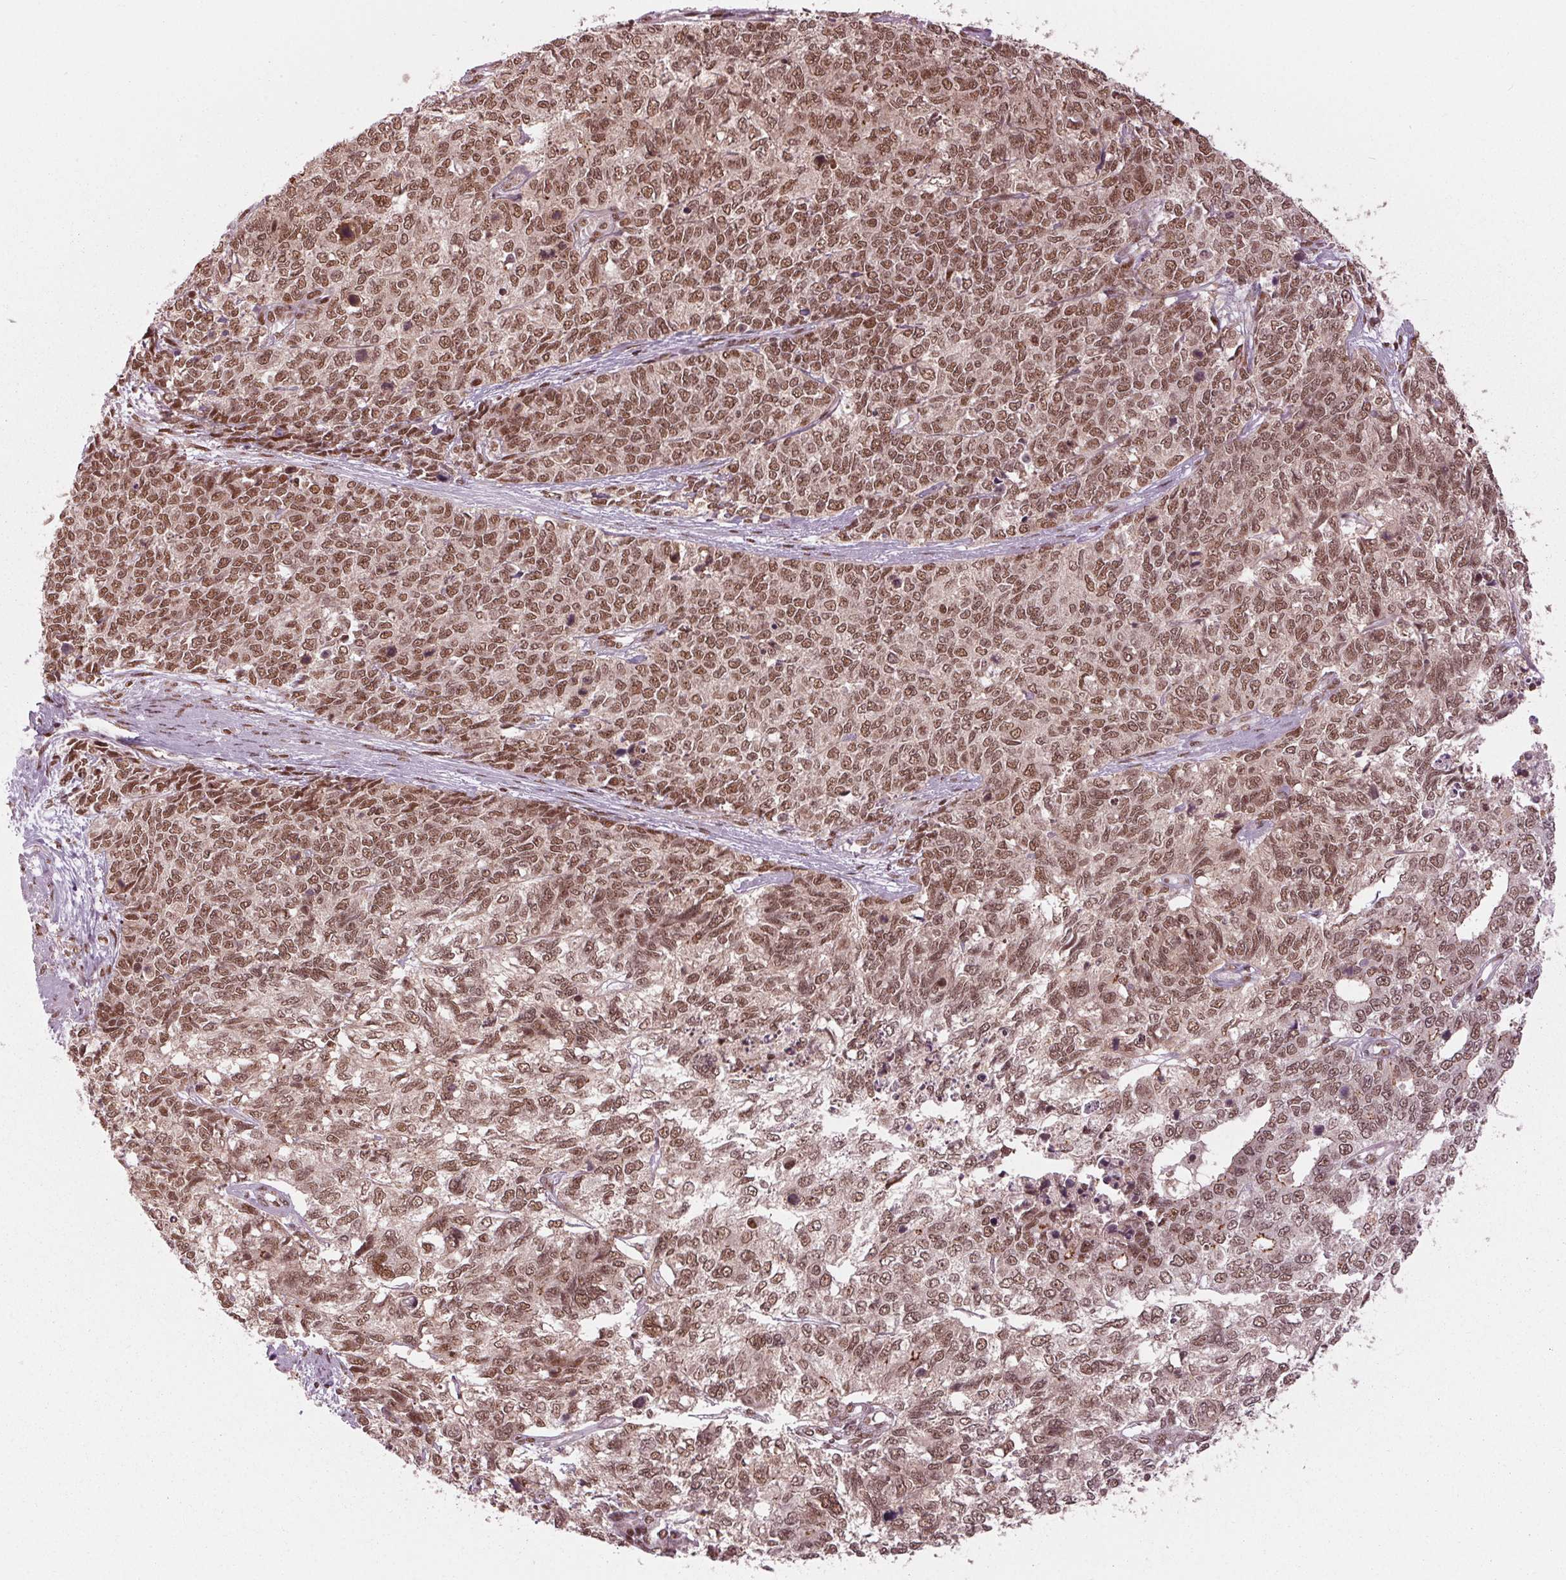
{"staining": {"intensity": "moderate", "quantity": ">75%", "location": "cytoplasmic/membranous,nuclear"}, "tissue": "cervical cancer", "cell_type": "Tumor cells", "image_type": "cancer", "snomed": [{"axis": "morphology", "description": "Adenocarcinoma, NOS"}, {"axis": "topography", "description": "Cervix"}], "caption": "Cervical cancer stained for a protein demonstrates moderate cytoplasmic/membranous and nuclear positivity in tumor cells. (DAB IHC, brown staining for protein, blue staining for nuclei).", "gene": "LSM2", "patient": {"sex": "female", "age": 63}}